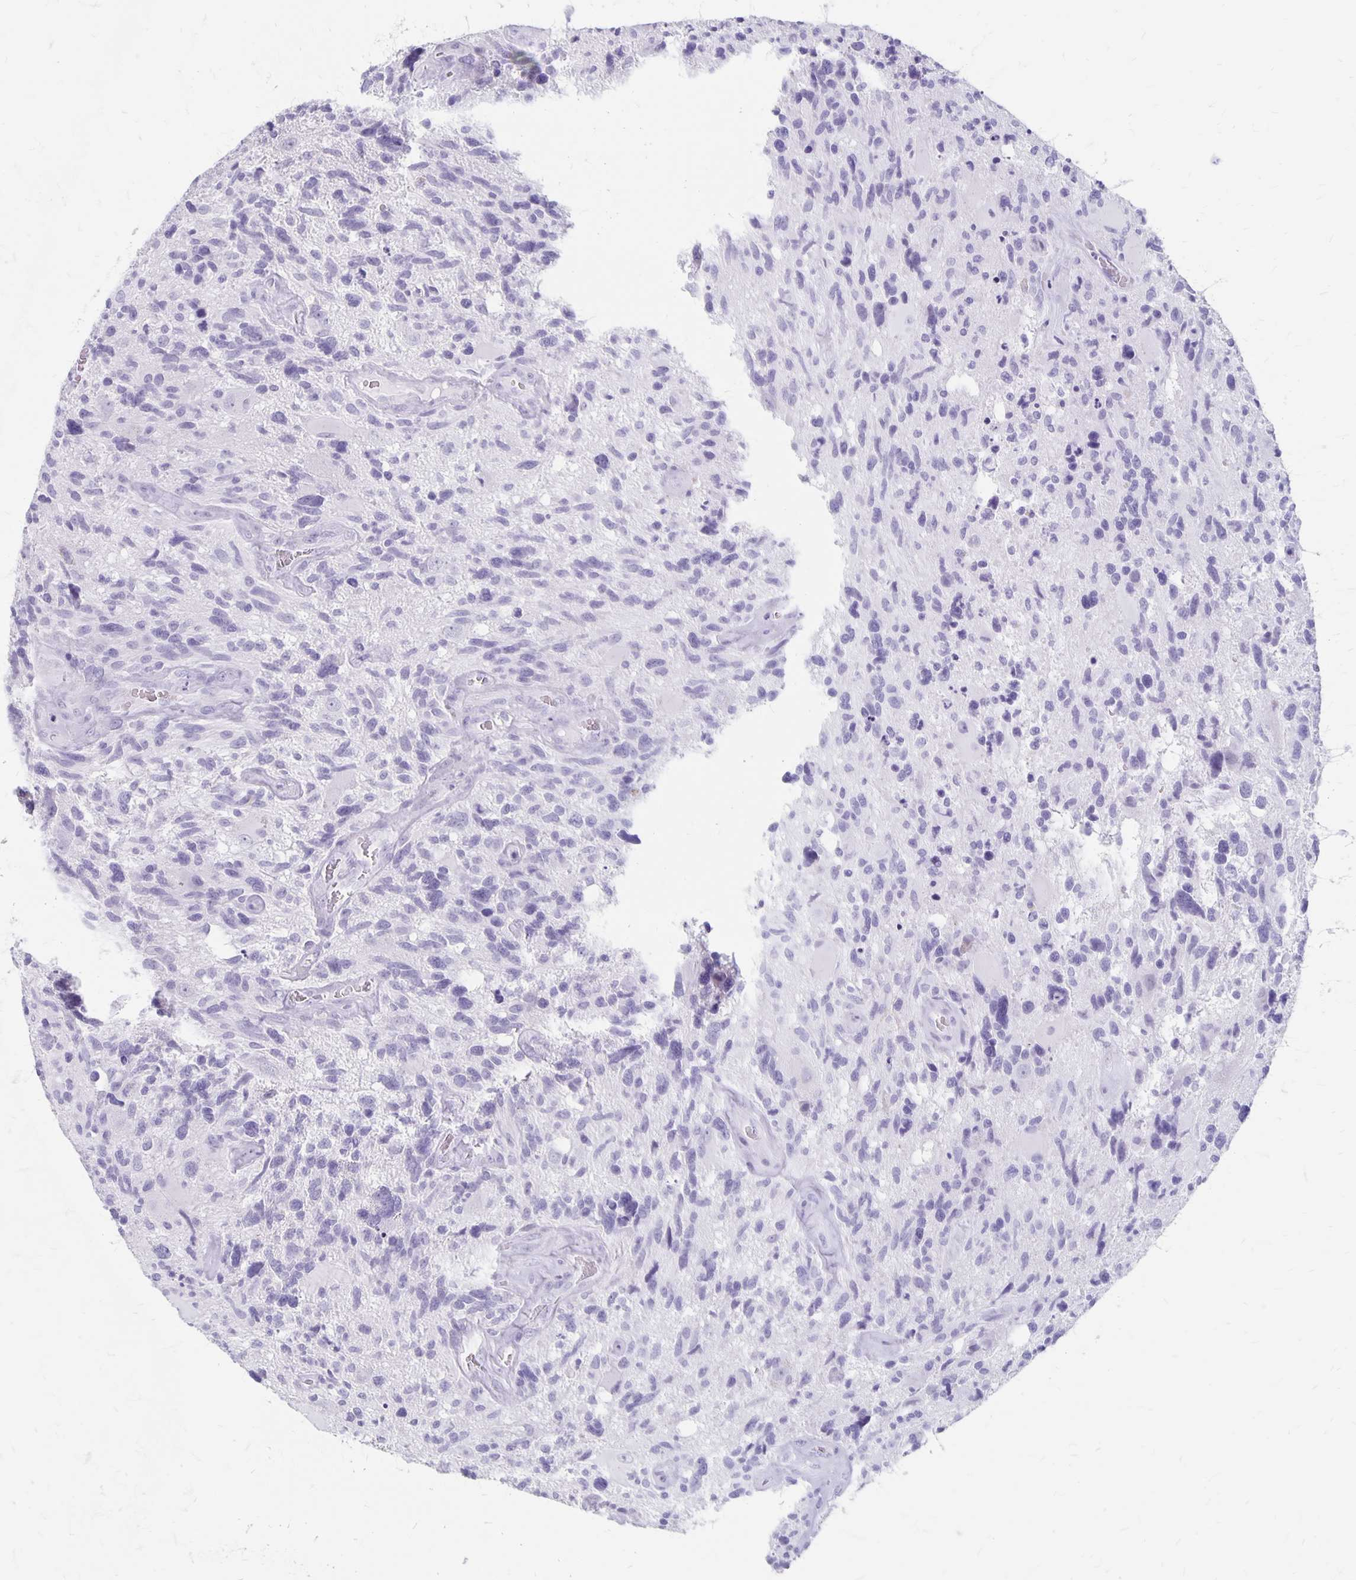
{"staining": {"intensity": "negative", "quantity": "none", "location": "none"}, "tissue": "glioma", "cell_type": "Tumor cells", "image_type": "cancer", "snomed": [{"axis": "morphology", "description": "Glioma, malignant, High grade"}, {"axis": "topography", "description": "Brain"}], "caption": "This is an immunohistochemistry (IHC) micrograph of high-grade glioma (malignant). There is no expression in tumor cells.", "gene": "MAGEC2", "patient": {"sex": "male", "age": 49}}